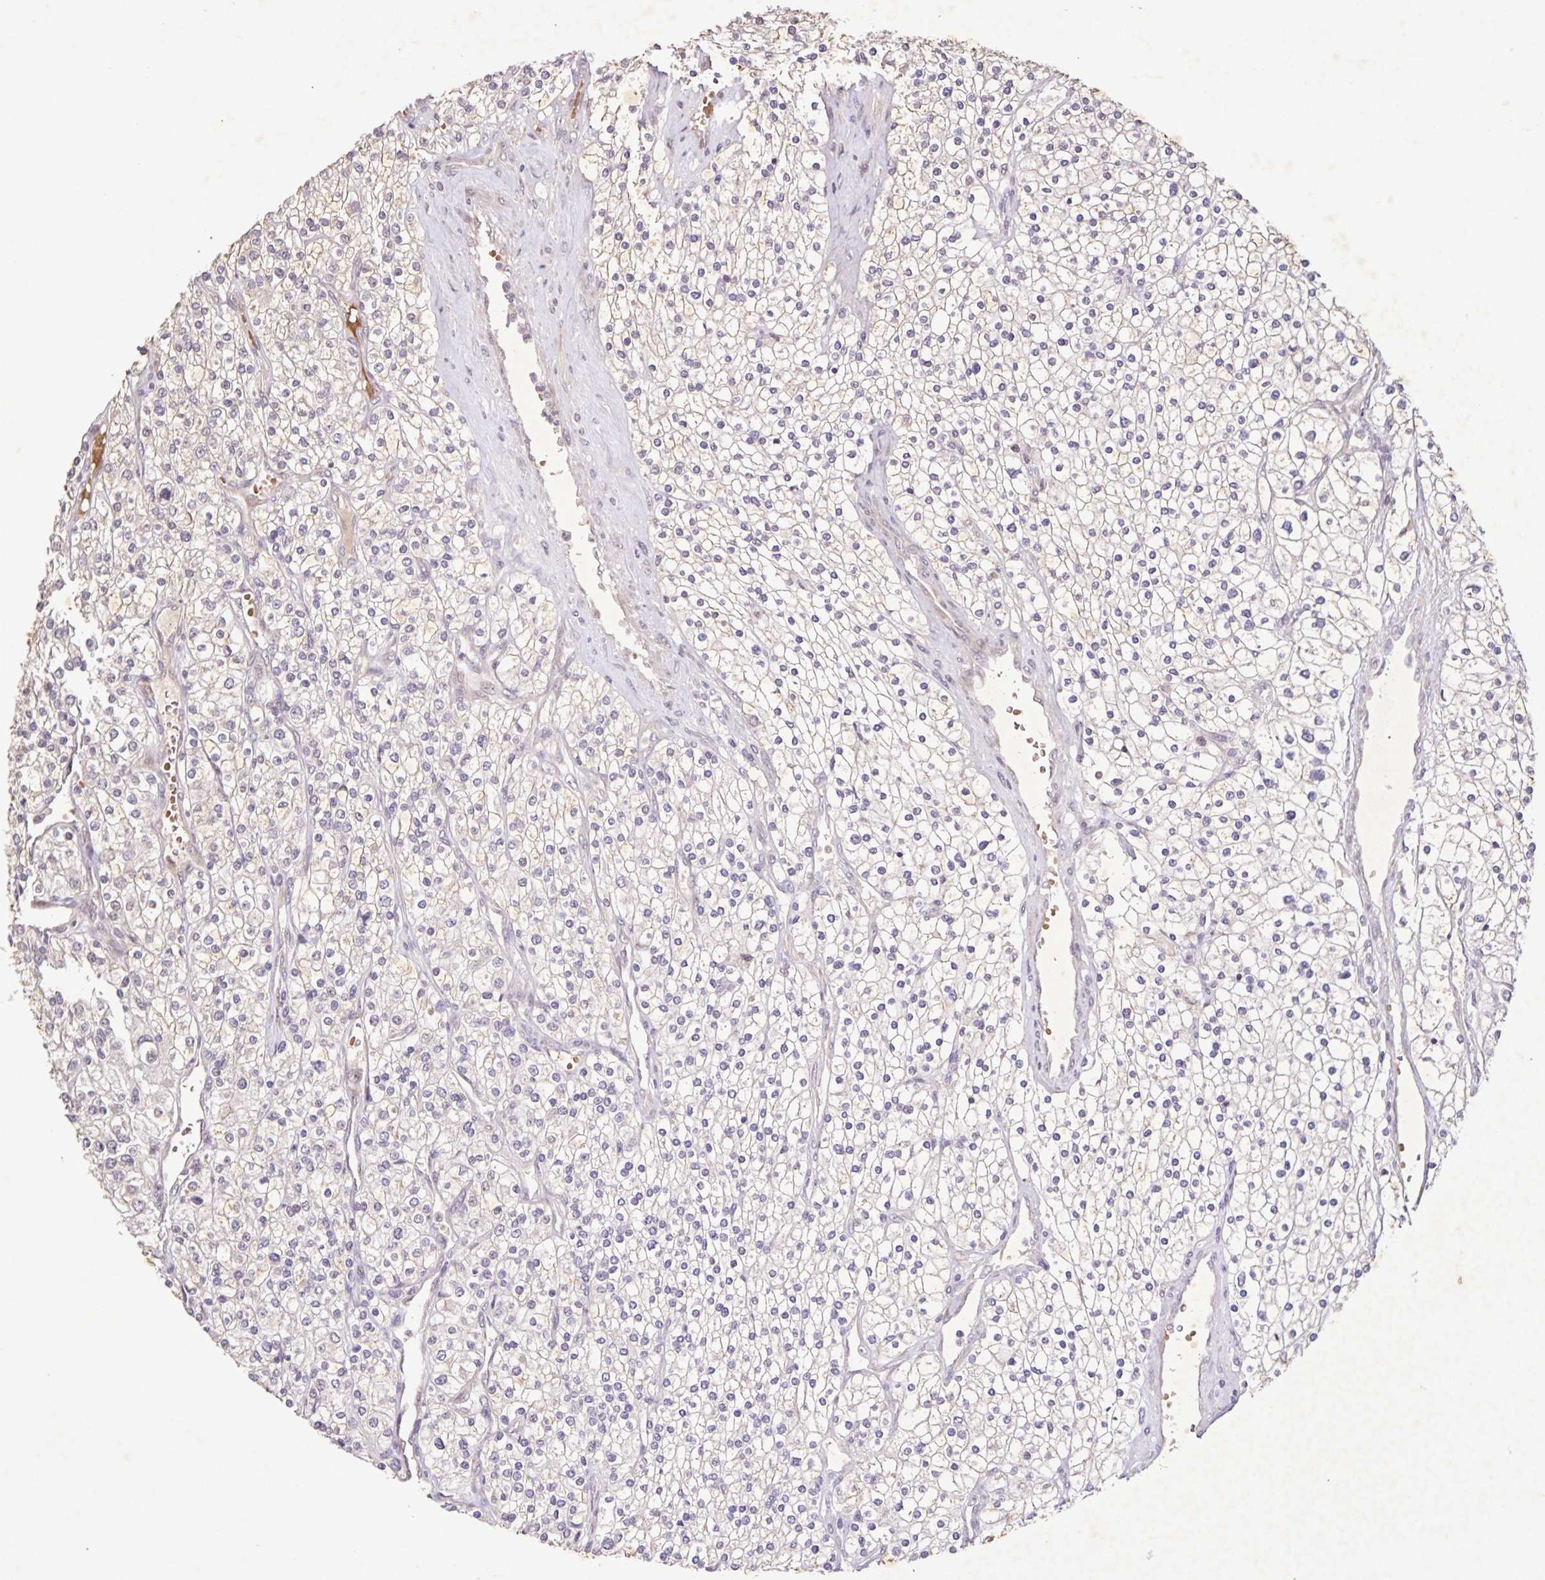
{"staining": {"intensity": "negative", "quantity": "none", "location": "none"}, "tissue": "renal cancer", "cell_type": "Tumor cells", "image_type": "cancer", "snomed": [{"axis": "morphology", "description": "Adenocarcinoma, NOS"}, {"axis": "topography", "description": "Kidney"}], "caption": "Renal adenocarcinoma was stained to show a protein in brown. There is no significant staining in tumor cells.", "gene": "GDF2", "patient": {"sex": "male", "age": 80}}